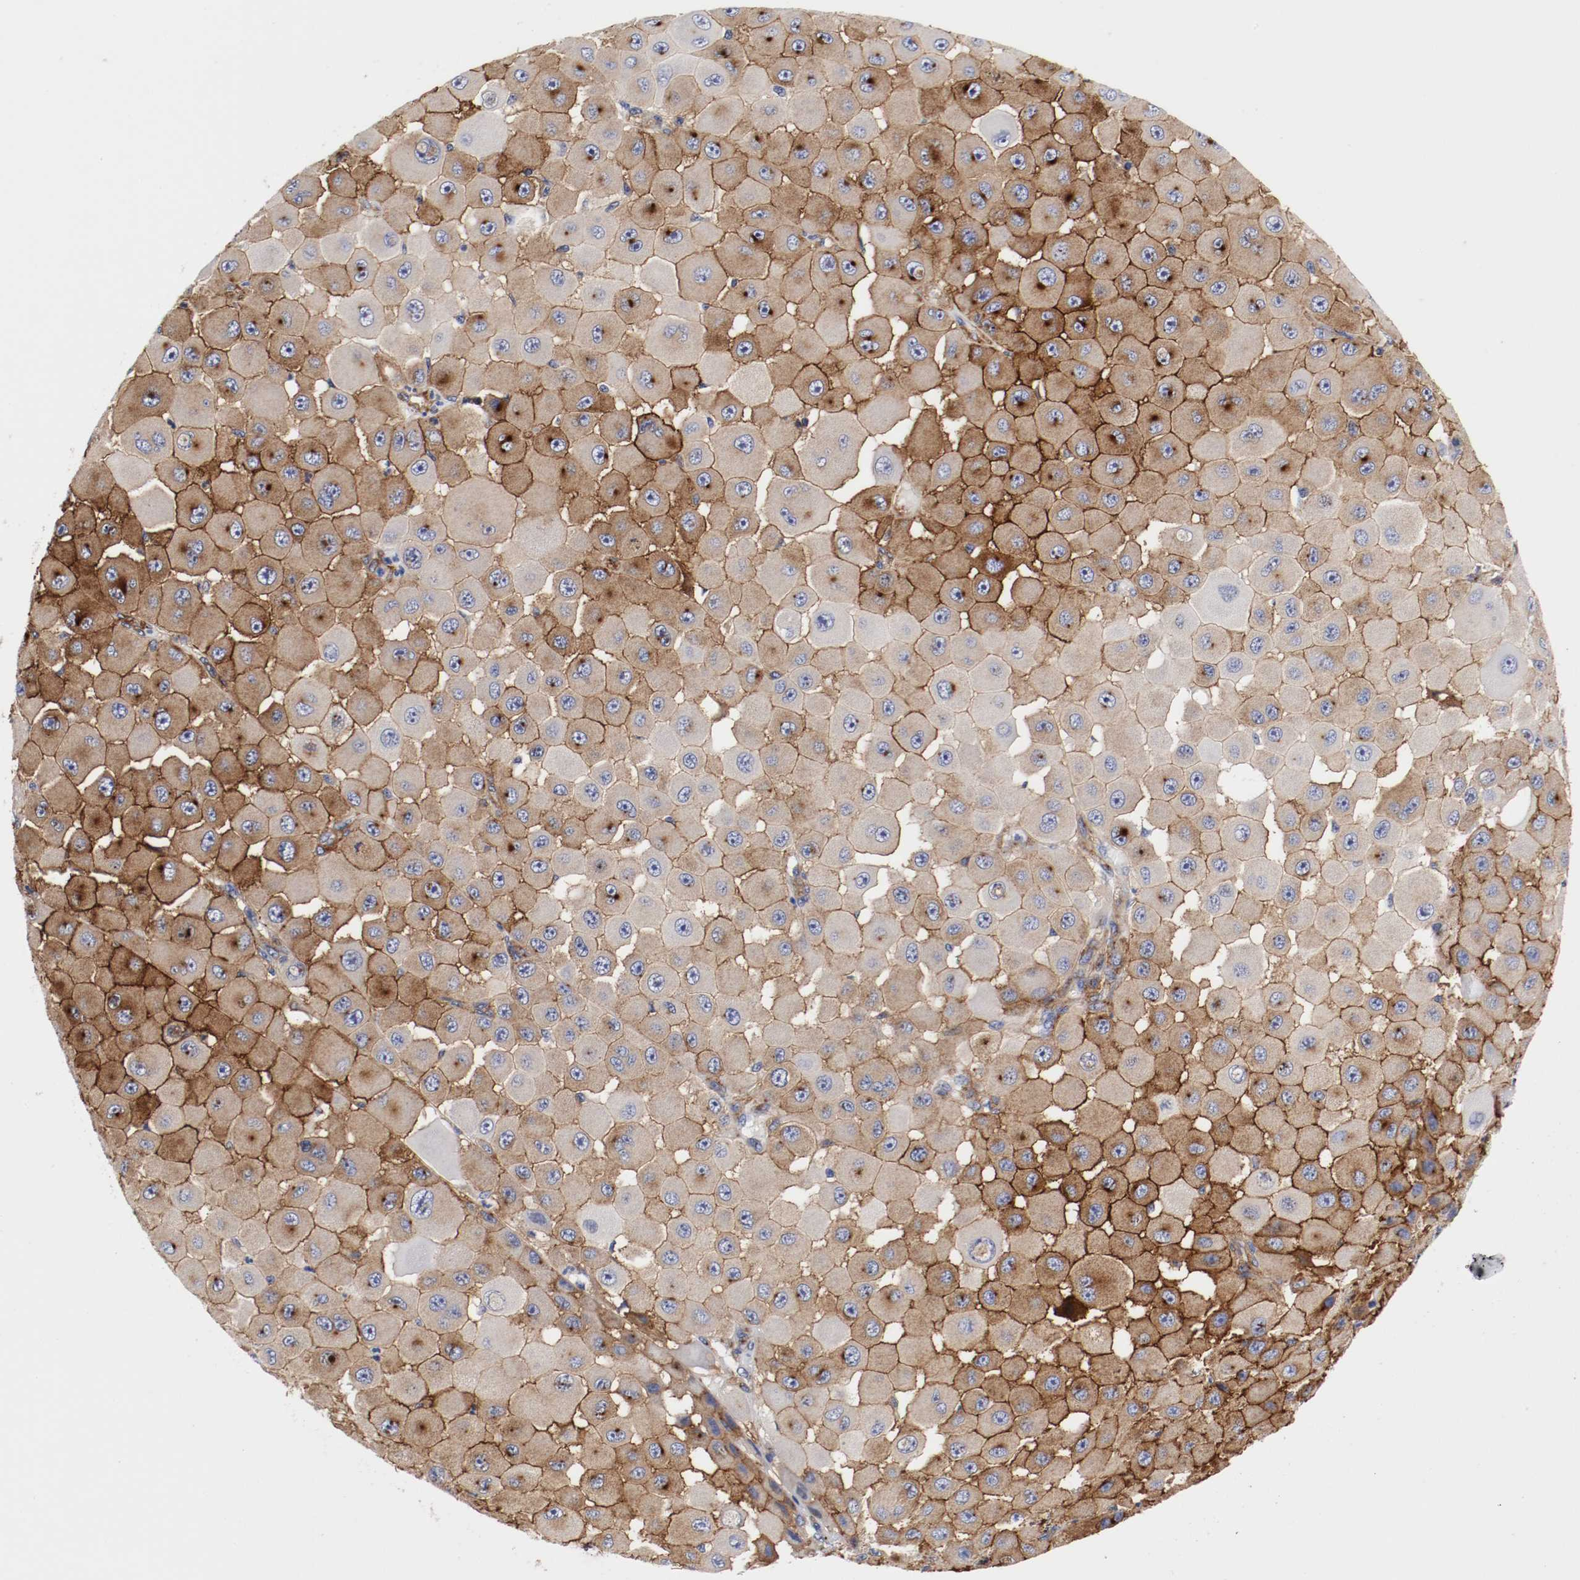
{"staining": {"intensity": "strong", "quantity": "25%-75%", "location": "cytoplasmic/membranous"}, "tissue": "melanoma", "cell_type": "Tumor cells", "image_type": "cancer", "snomed": [{"axis": "morphology", "description": "Malignant melanoma, NOS"}, {"axis": "topography", "description": "Skin"}], "caption": "Tumor cells exhibit high levels of strong cytoplasmic/membranous expression in approximately 25%-75% of cells in human melanoma.", "gene": "IFITM1", "patient": {"sex": "female", "age": 81}}